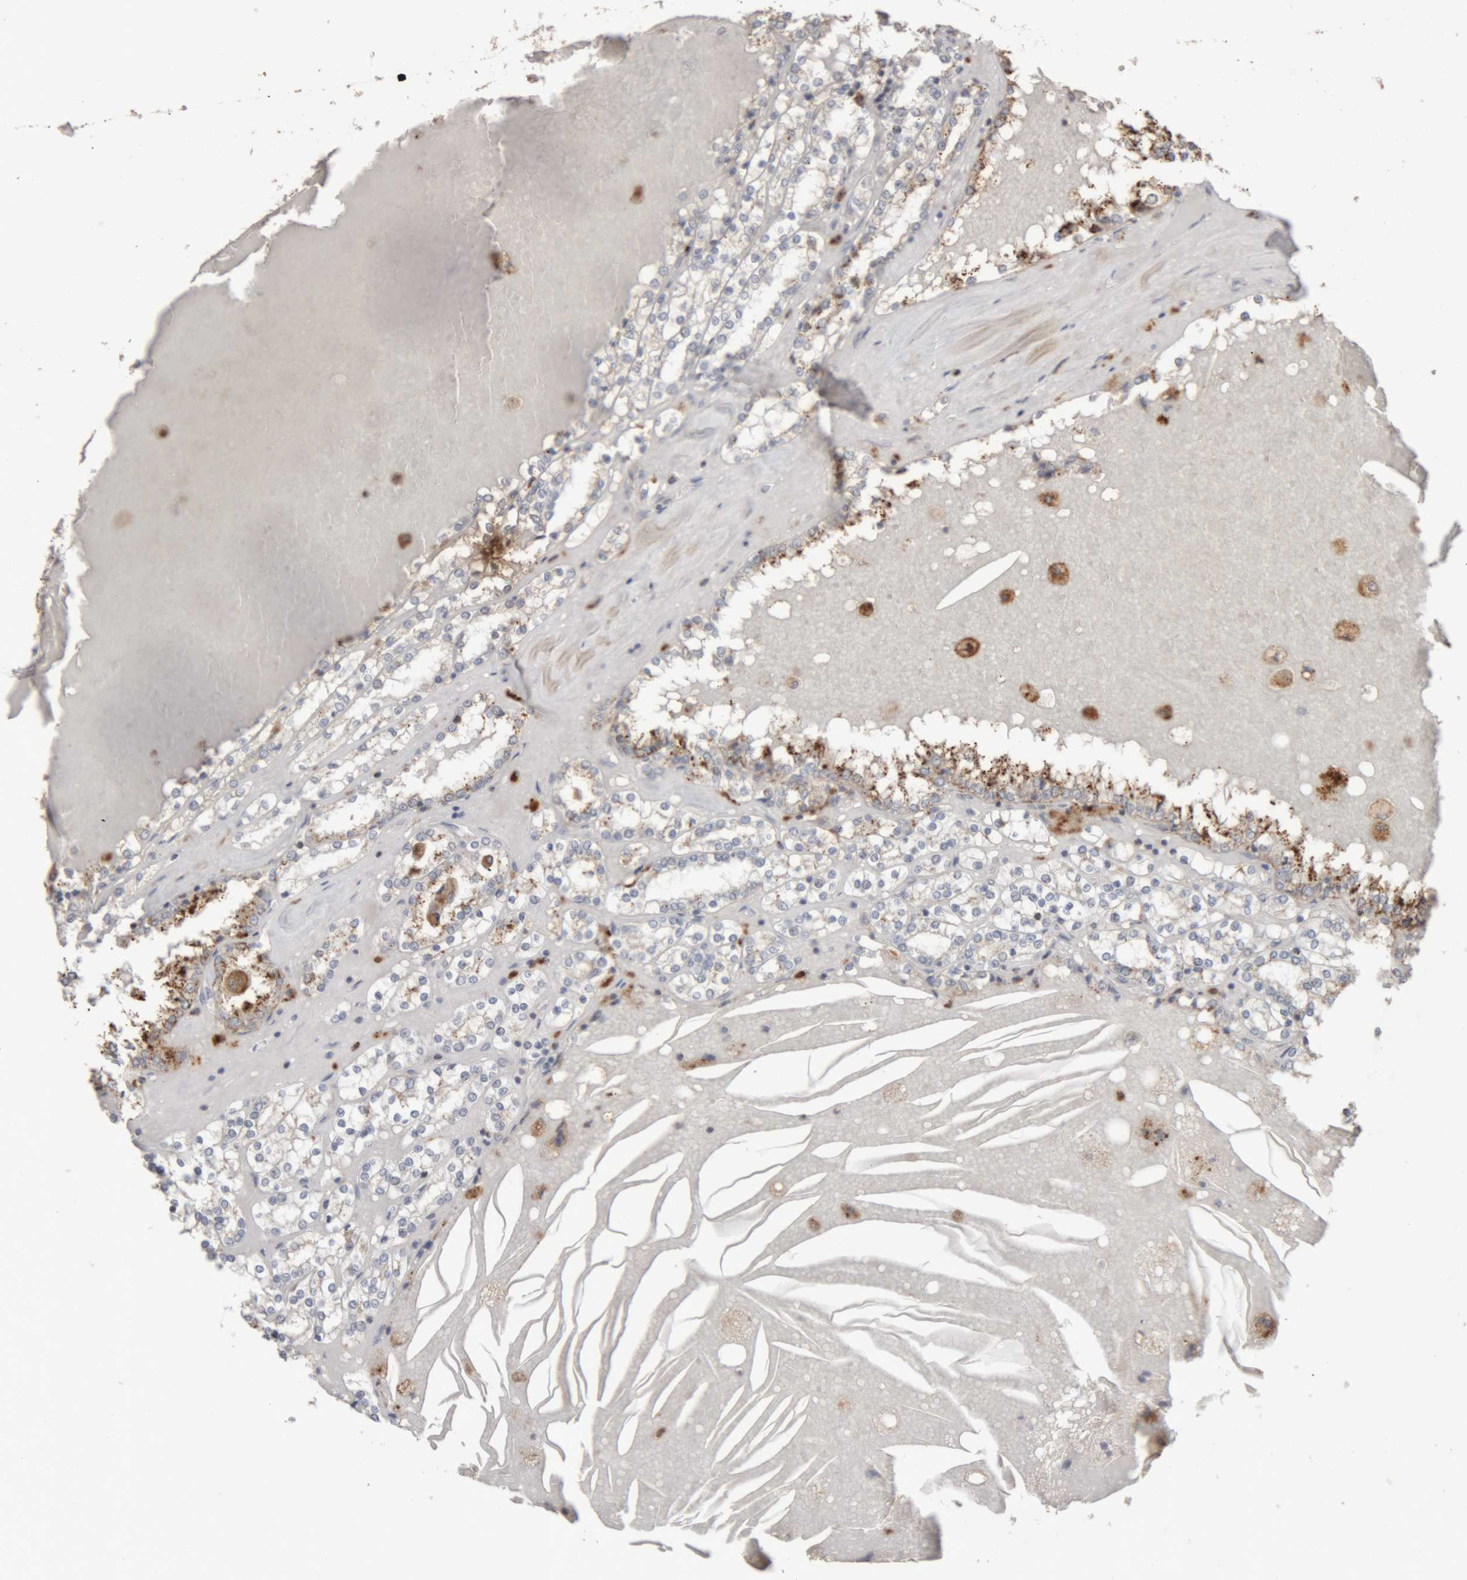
{"staining": {"intensity": "moderate", "quantity": "25%-75%", "location": "cytoplasmic/membranous"}, "tissue": "renal cancer", "cell_type": "Tumor cells", "image_type": "cancer", "snomed": [{"axis": "morphology", "description": "Adenocarcinoma, NOS"}, {"axis": "topography", "description": "Kidney"}], "caption": "IHC of renal adenocarcinoma exhibits medium levels of moderate cytoplasmic/membranous staining in about 25%-75% of tumor cells.", "gene": "ARSA", "patient": {"sex": "female", "age": 56}}